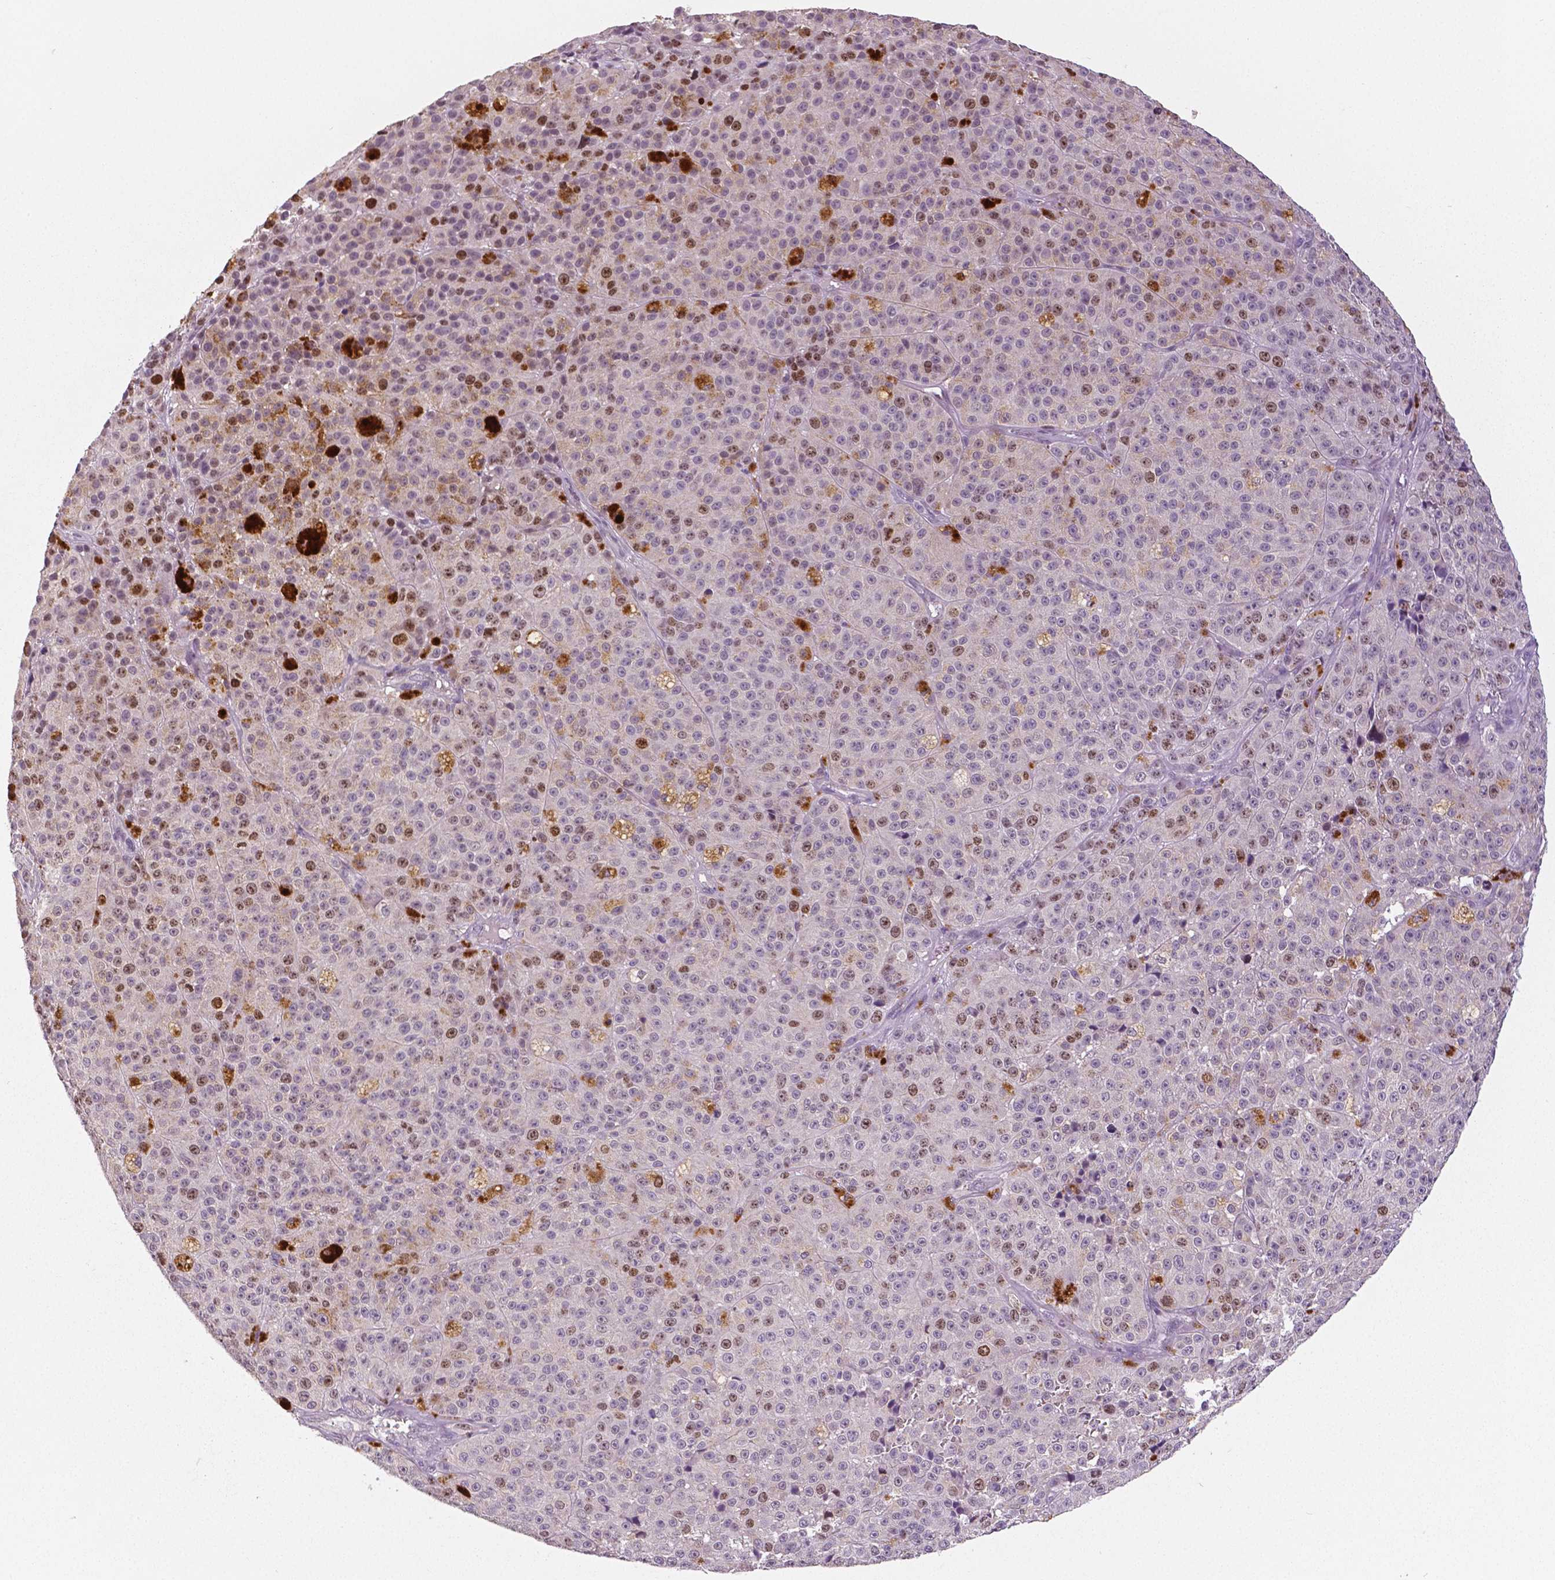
{"staining": {"intensity": "moderate", "quantity": "25%-75%", "location": "nuclear"}, "tissue": "melanoma", "cell_type": "Tumor cells", "image_type": "cancer", "snomed": [{"axis": "morphology", "description": "Malignant melanoma, NOS"}, {"axis": "topography", "description": "Skin"}], "caption": "A histopathology image showing moderate nuclear positivity in about 25%-75% of tumor cells in malignant melanoma, as visualized by brown immunohistochemical staining.", "gene": "MKI67", "patient": {"sex": "female", "age": 58}}